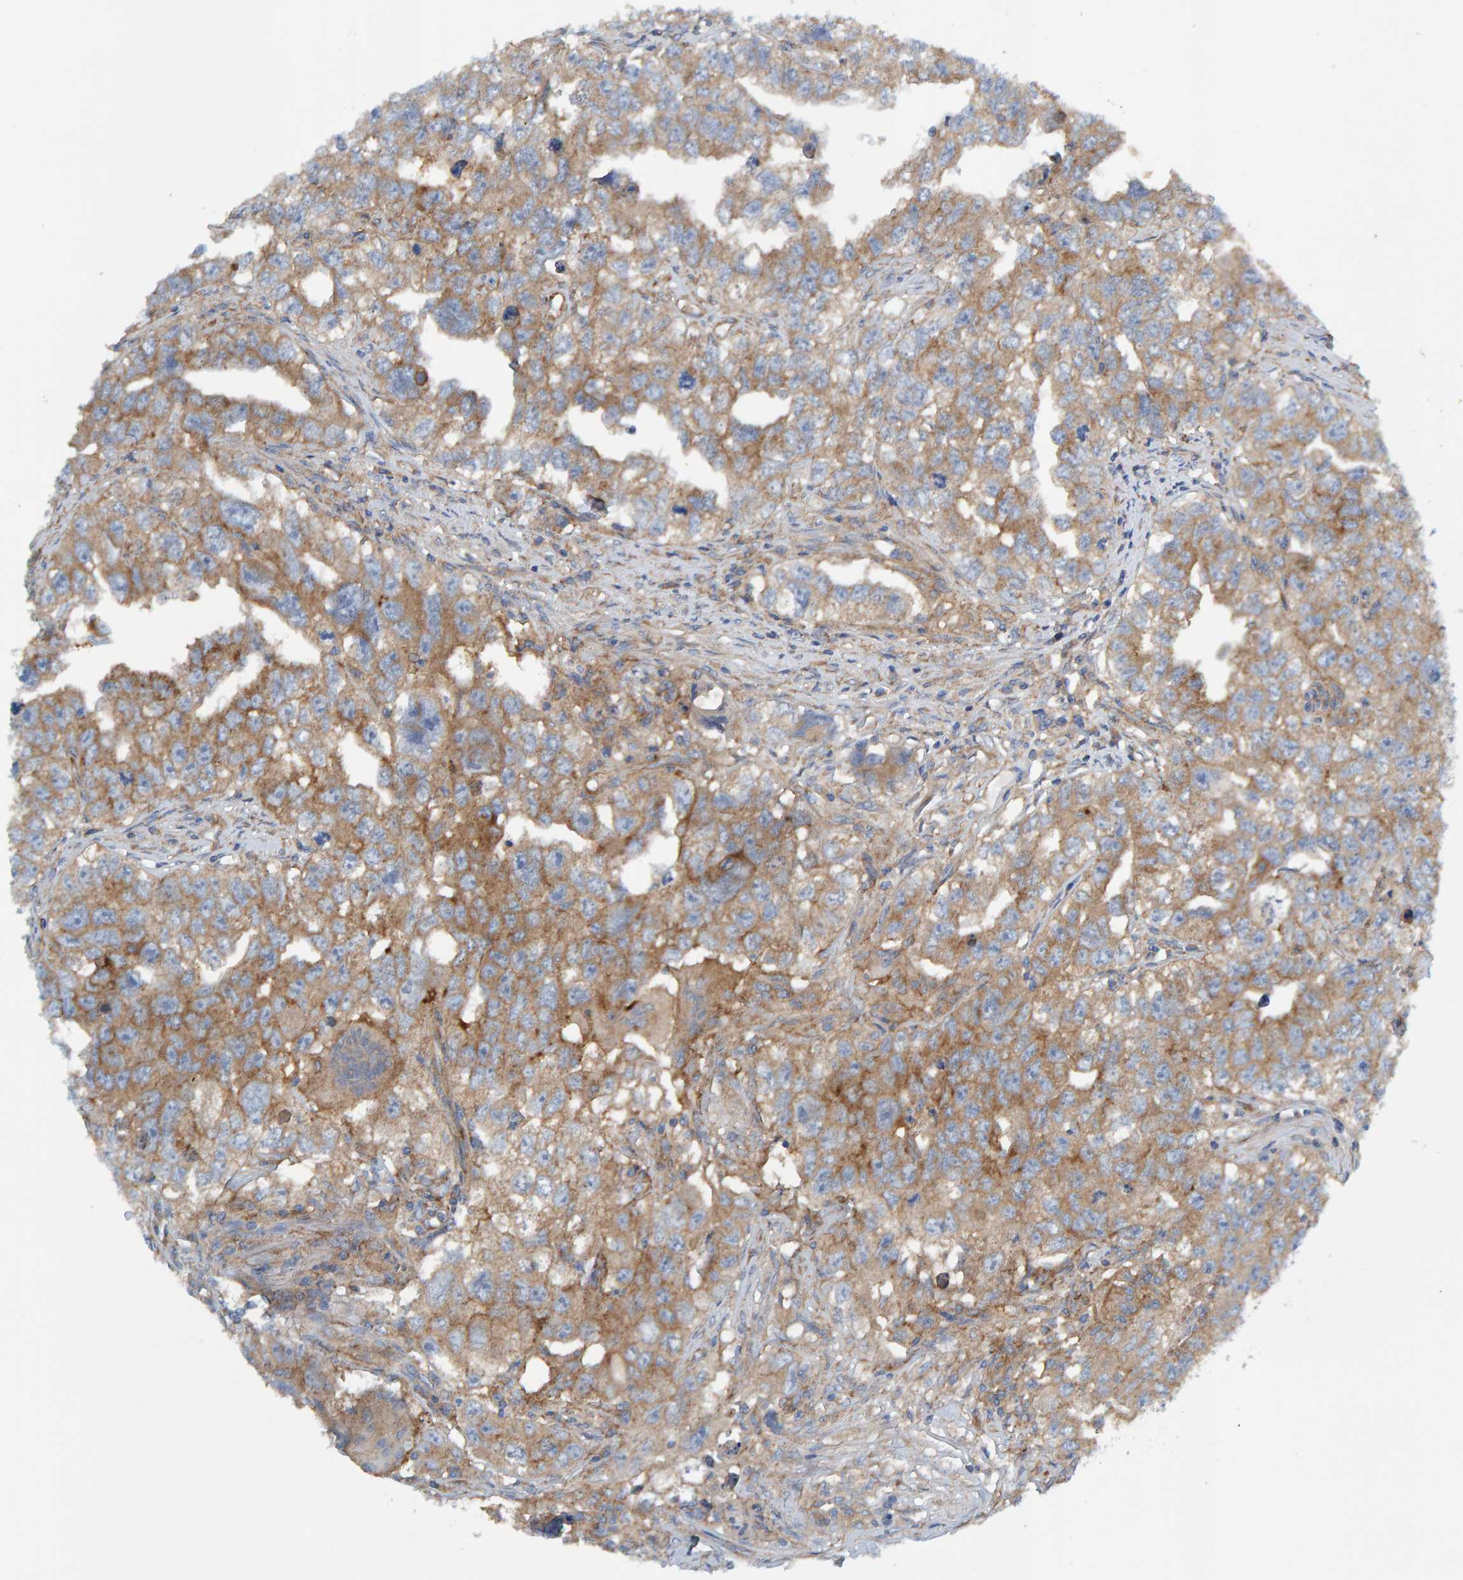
{"staining": {"intensity": "moderate", "quantity": ">75%", "location": "cytoplasmic/membranous"}, "tissue": "testis cancer", "cell_type": "Tumor cells", "image_type": "cancer", "snomed": [{"axis": "morphology", "description": "Seminoma, NOS"}, {"axis": "morphology", "description": "Carcinoma, Embryonal, NOS"}, {"axis": "topography", "description": "Testis"}], "caption": "A photomicrograph showing moderate cytoplasmic/membranous positivity in approximately >75% of tumor cells in testis cancer (seminoma), as visualized by brown immunohistochemical staining.", "gene": "MKLN1", "patient": {"sex": "male", "age": 43}}